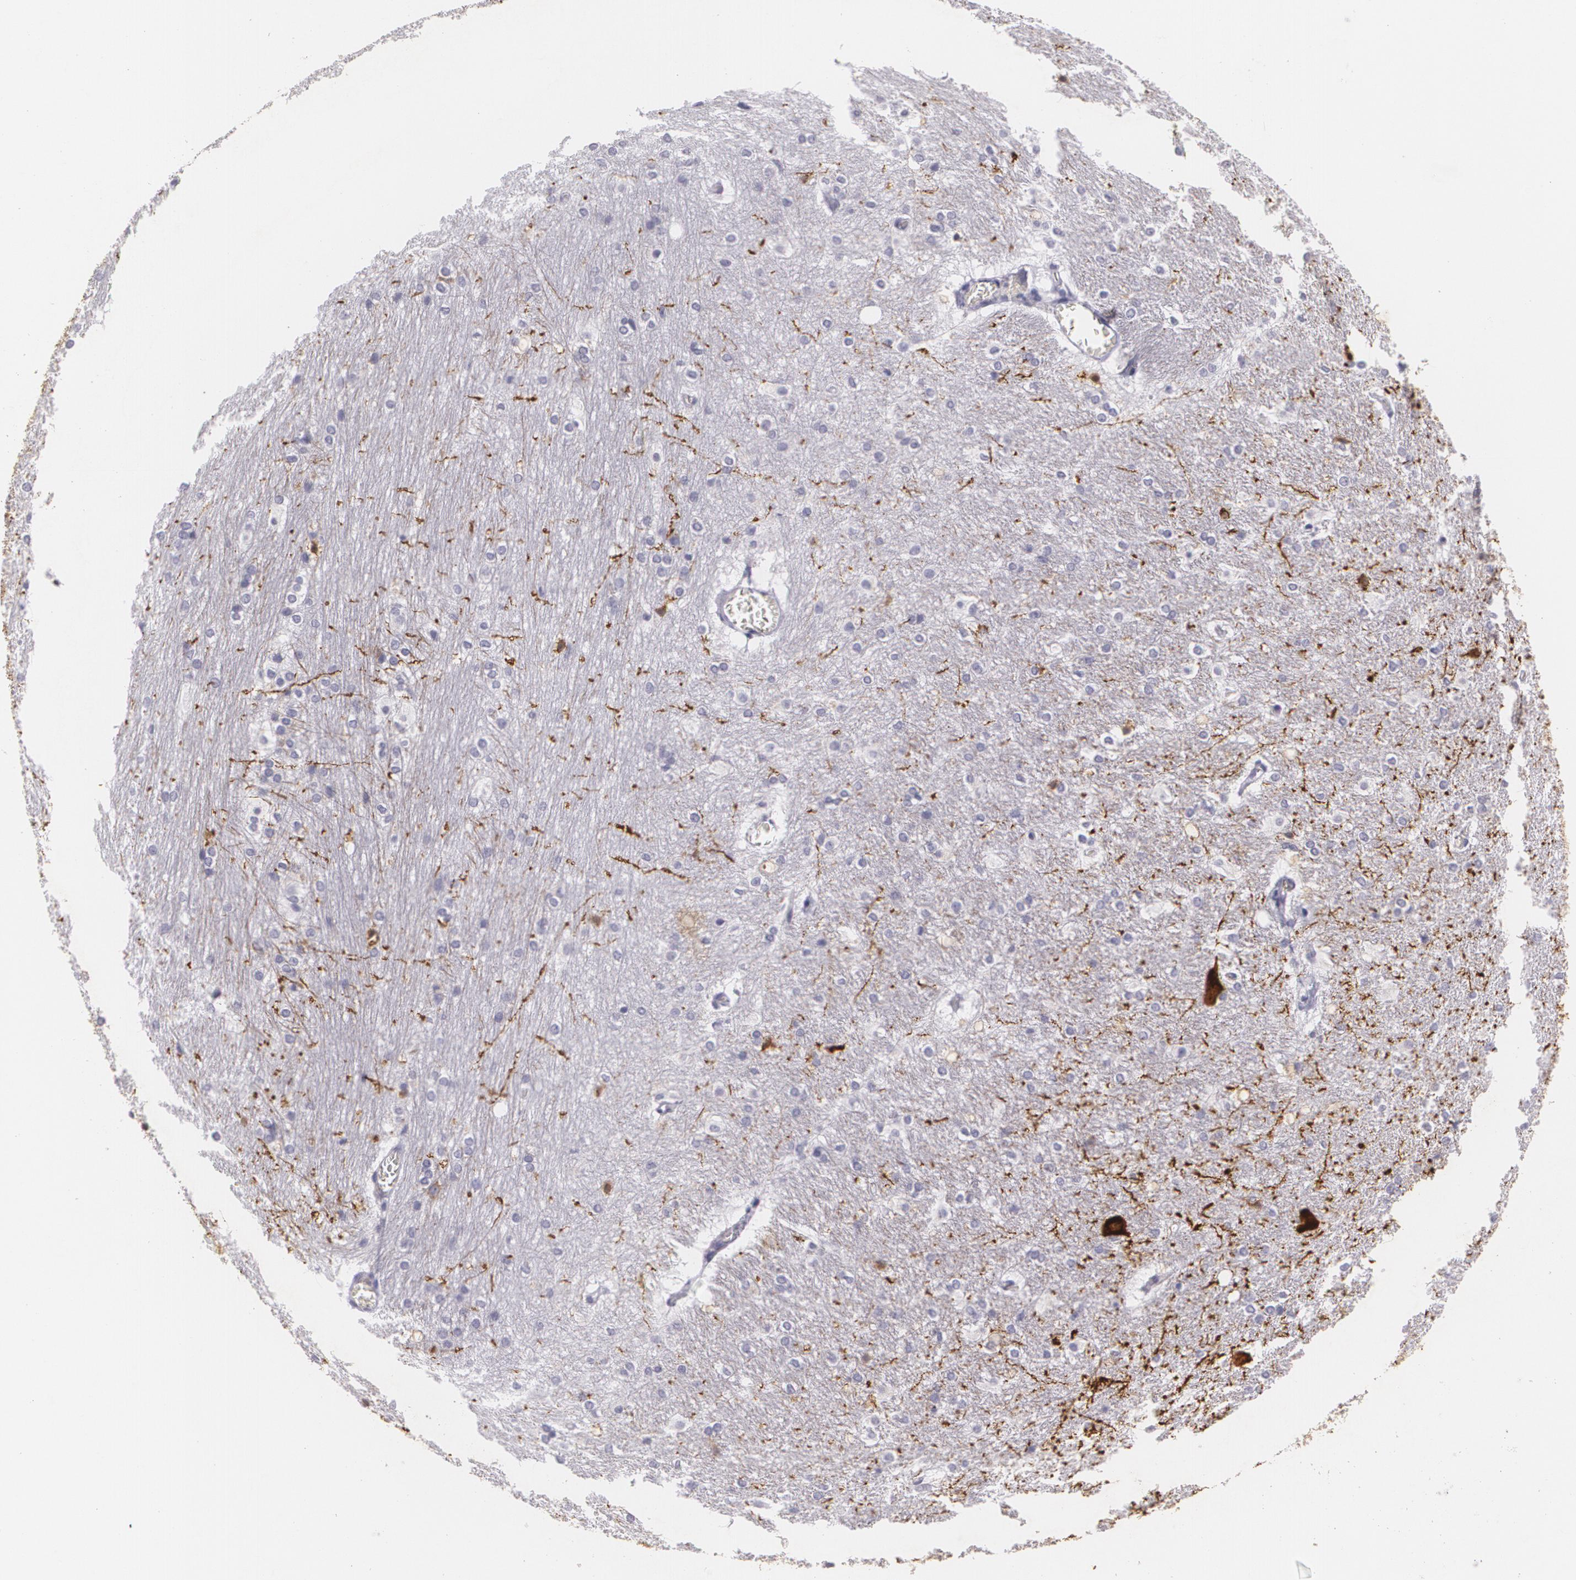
{"staining": {"intensity": "negative", "quantity": "none", "location": "none"}, "tissue": "hippocampus", "cell_type": "Glial cells", "image_type": "normal", "snomed": [{"axis": "morphology", "description": "Normal tissue, NOS"}, {"axis": "topography", "description": "Hippocampus"}], "caption": "Immunohistochemical staining of normal hippocampus exhibits no significant staining in glial cells.", "gene": "MAP2", "patient": {"sex": "female", "age": 19}}